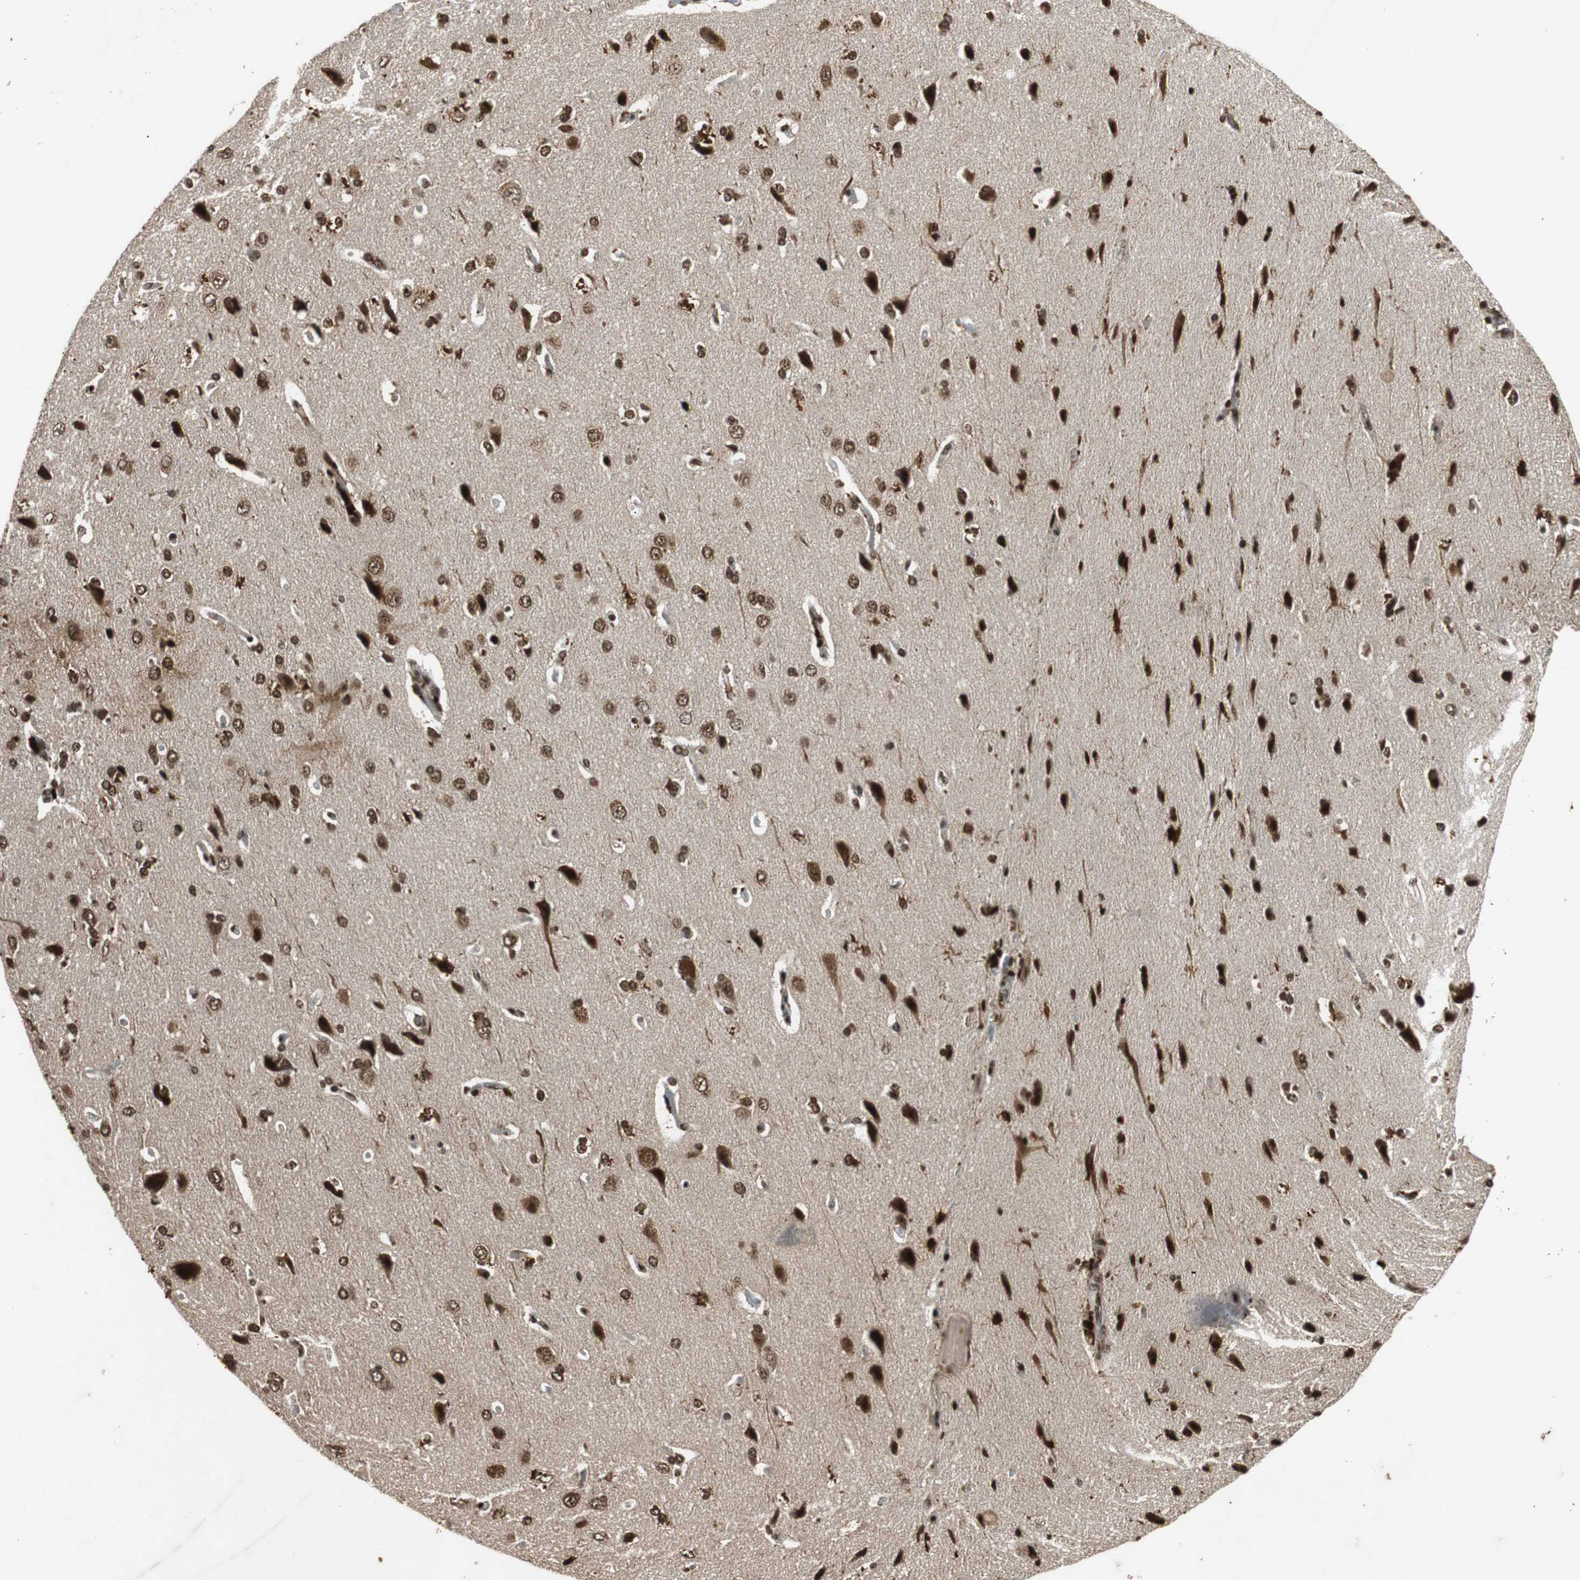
{"staining": {"intensity": "strong", "quantity": ">75%", "location": "nuclear"}, "tissue": "cerebral cortex", "cell_type": "Endothelial cells", "image_type": "normal", "snomed": [{"axis": "morphology", "description": "Normal tissue, NOS"}, {"axis": "topography", "description": "Cerebral cortex"}], "caption": "This photomicrograph shows immunohistochemistry (IHC) staining of normal human cerebral cortex, with high strong nuclear expression in about >75% of endothelial cells.", "gene": "TAF5", "patient": {"sex": "male", "age": 62}}